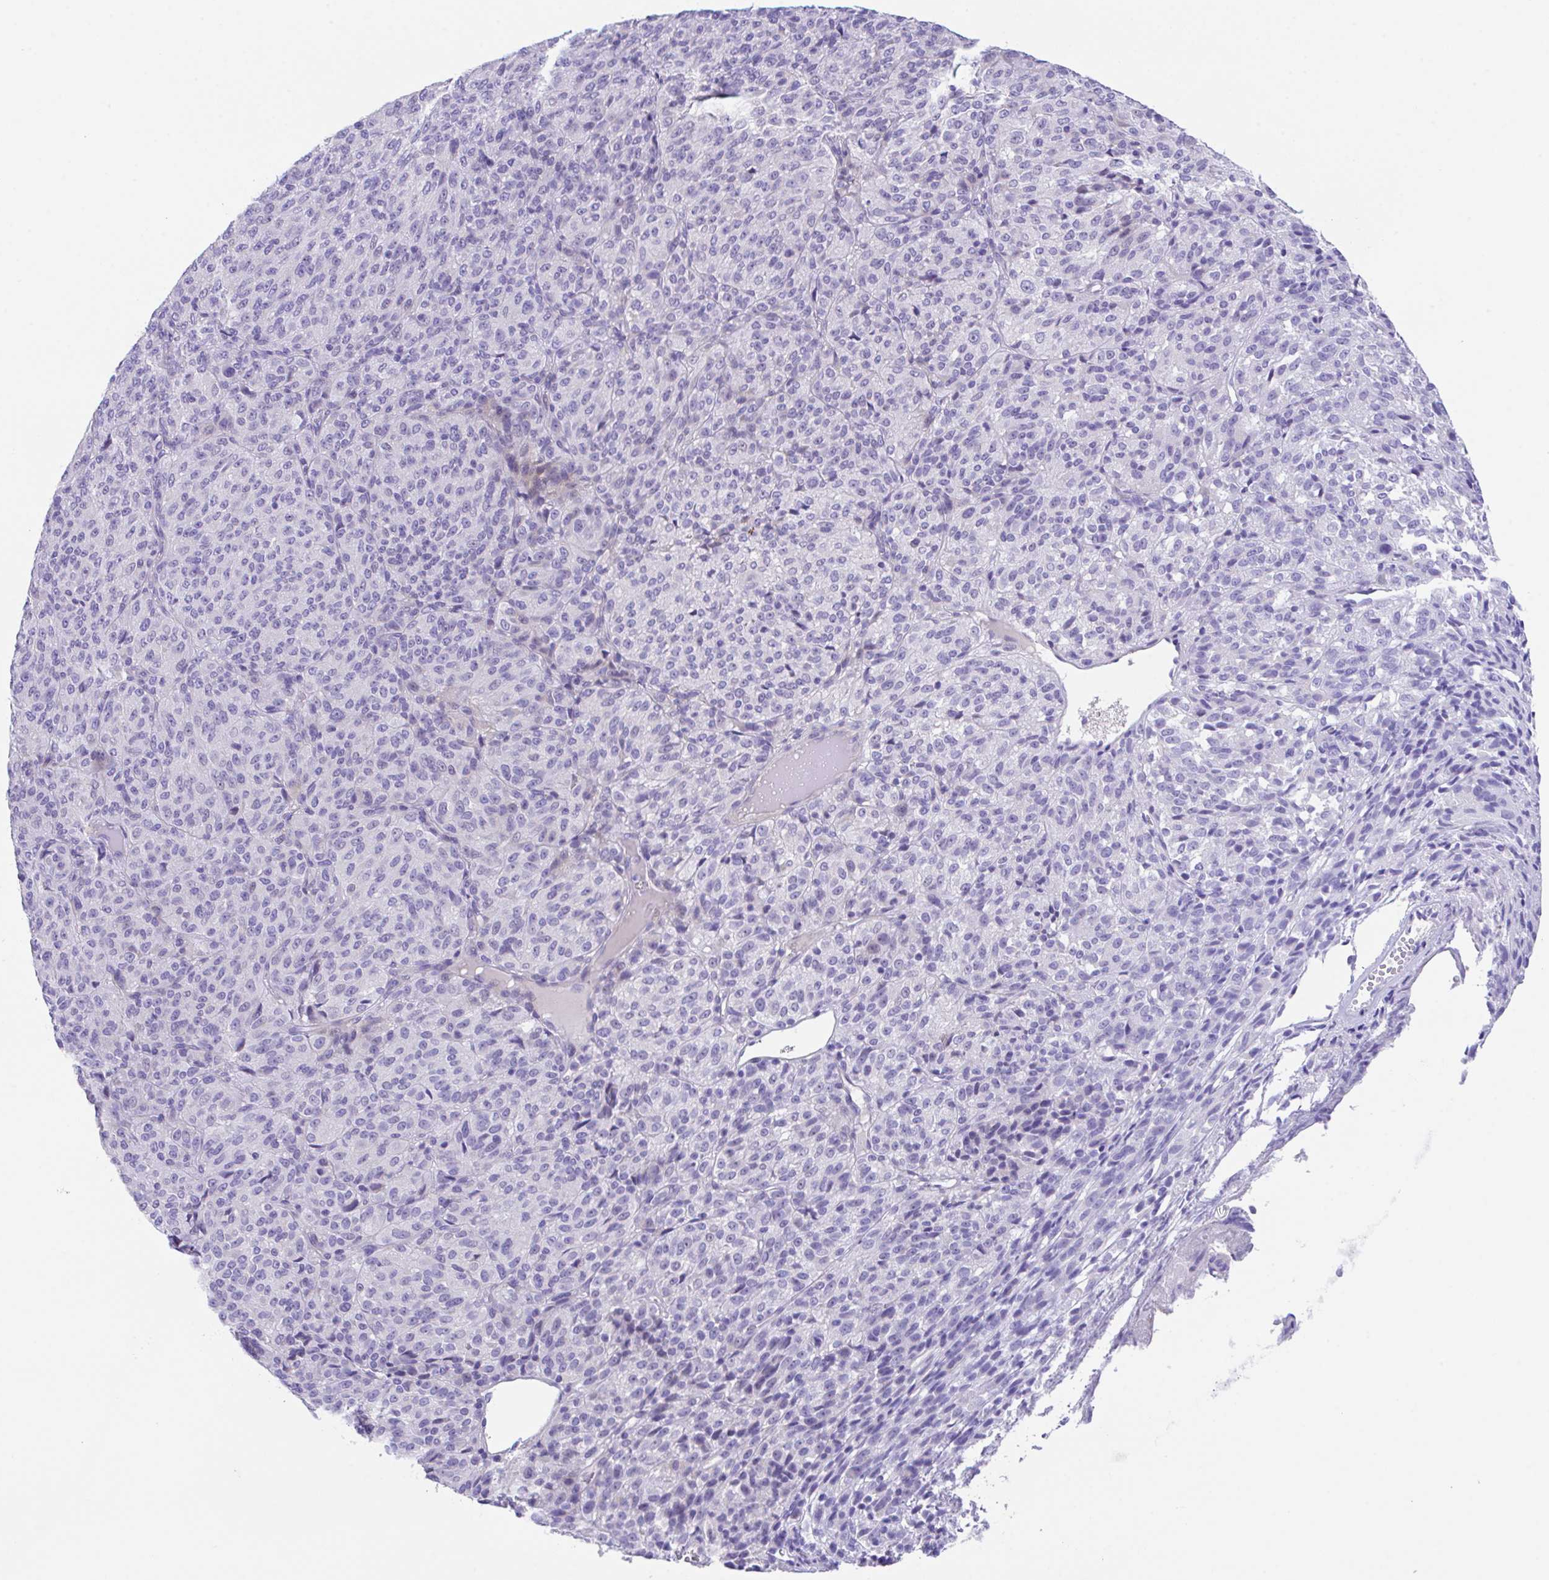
{"staining": {"intensity": "negative", "quantity": "none", "location": "none"}, "tissue": "melanoma", "cell_type": "Tumor cells", "image_type": "cancer", "snomed": [{"axis": "morphology", "description": "Malignant melanoma, Metastatic site"}, {"axis": "topography", "description": "Brain"}], "caption": "Immunohistochemical staining of human melanoma demonstrates no significant positivity in tumor cells.", "gene": "SLC16A6", "patient": {"sex": "female", "age": 56}}